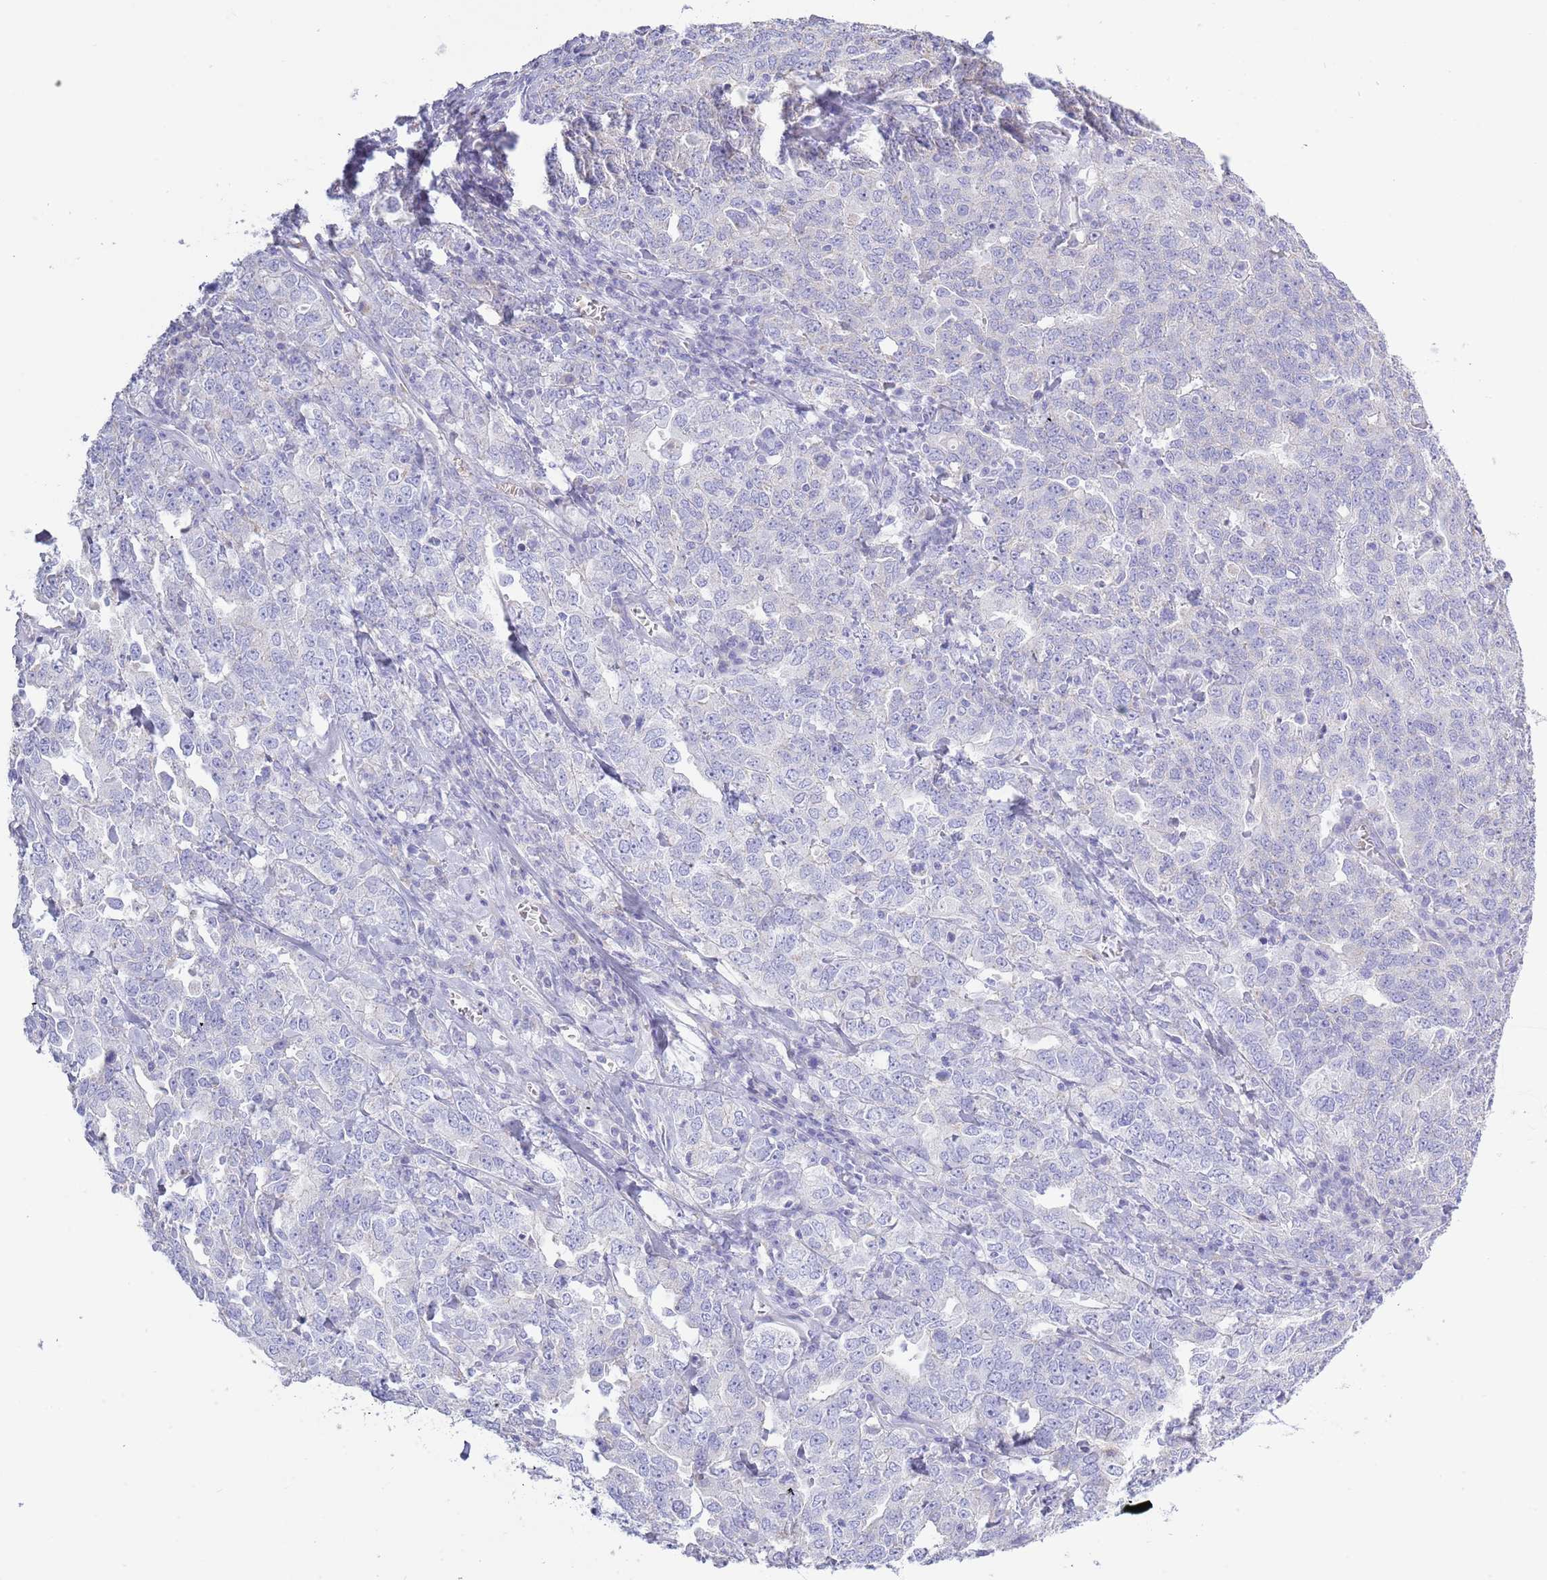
{"staining": {"intensity": "negative", "quantity": "none", "location": "none"}, "tissue": "ovarian cancer", "cell_type": "Tumor cells", "image_type": "cancer", "snomed": [{"axis": "morphology", "description": "Carcinoma, endometroid"}, {"axis": "topography", "description": "Ovary"}], "caption": "DAB (3,3'-diaminobenzidine) immunohistochemical staining of ovarian cancer (endometroid carcinoma) exhibits no significant expression in tumor cells.", "gene": "ACR", "patient": {"sex": "female", "age": 62}}